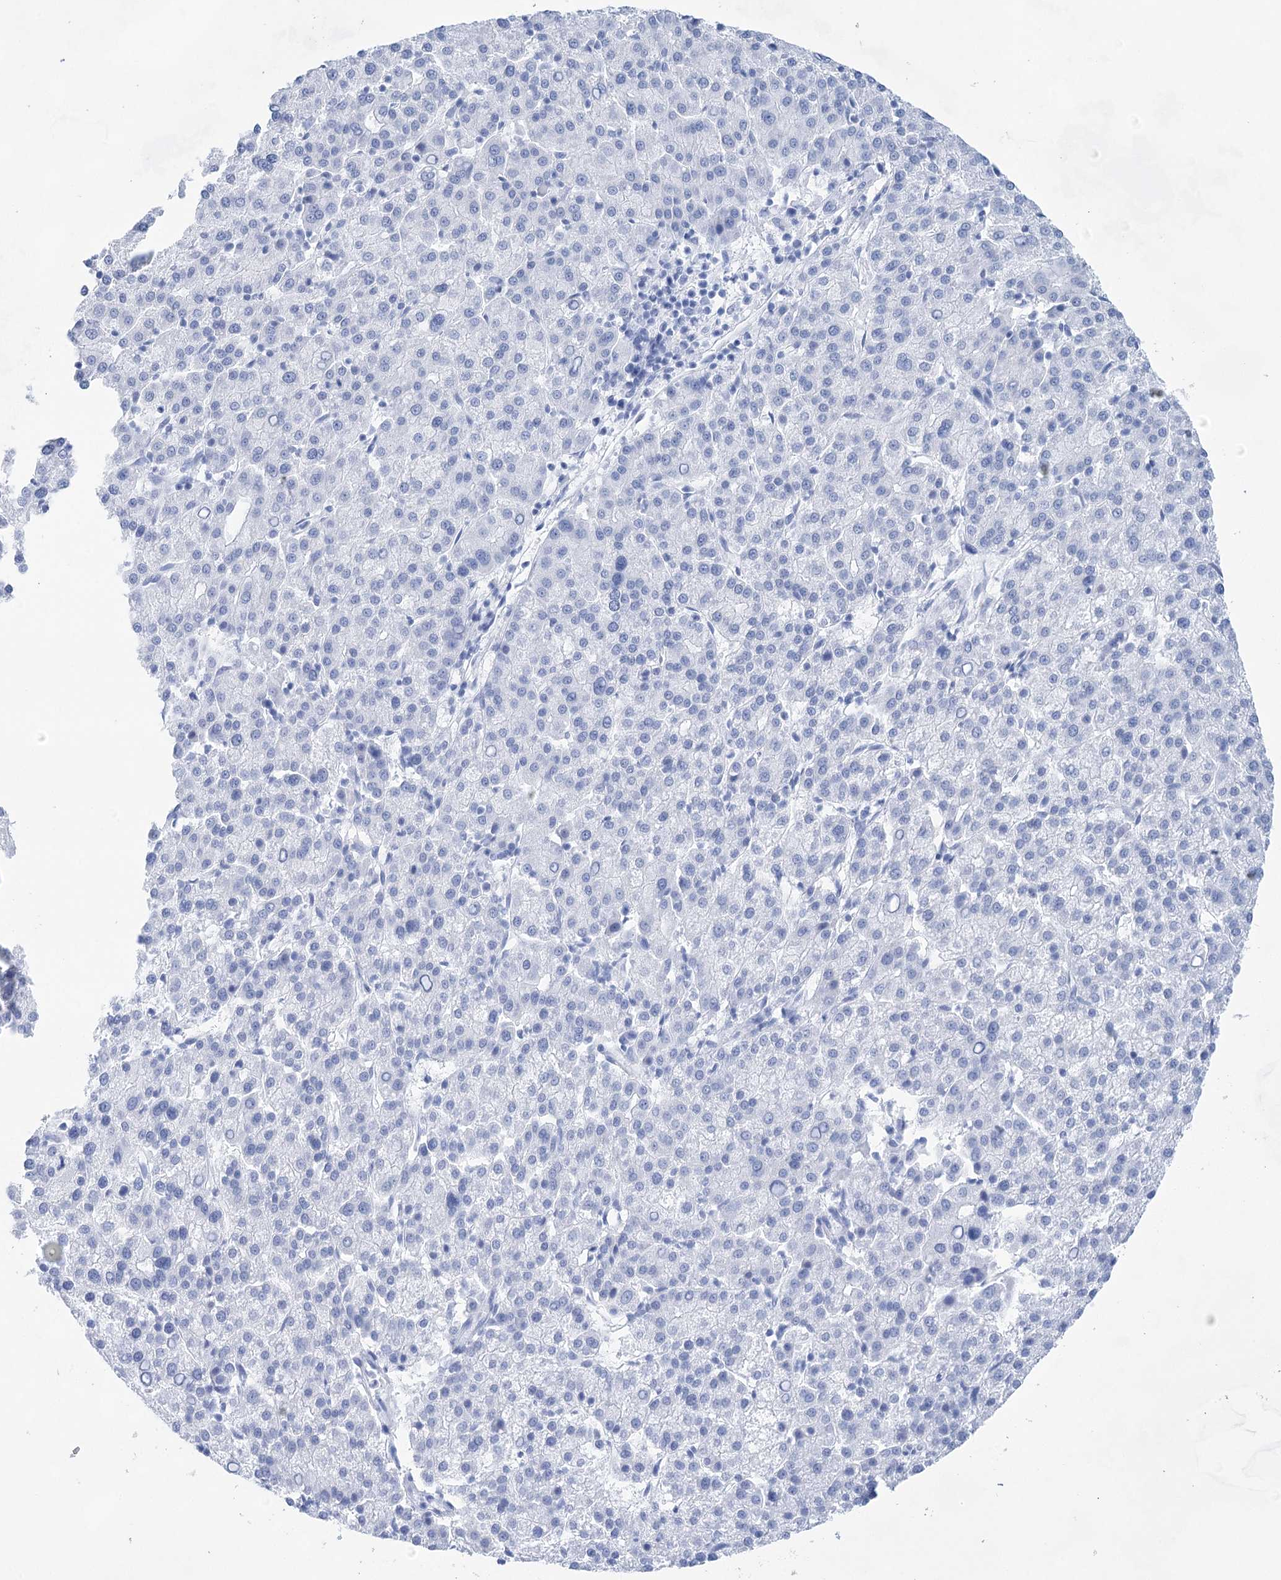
{"staining": {"intensity": "negative", "quantity": "none", "location": "none"}, "tissue": "liver cancer", "cell_type": "Tumor cells", "image_type": "cancer", "snomed": [{"axis": "morphology", "description": "Carcinoma, Hepatocellular, NOS"}, {"axis": "topography", "description": "Liver"}], "caption": "IHC histopathology image of neoplastic tissue: human liver cancer stained with DAB displays no significant protein positivity in tumor cells. Brightfield microscopy of IHC stained with DAB (brown) and hematoxylin (blue), captured at high magnification.", "gene": "LALBA", "patient": {"sex": "female", "age": 58}}